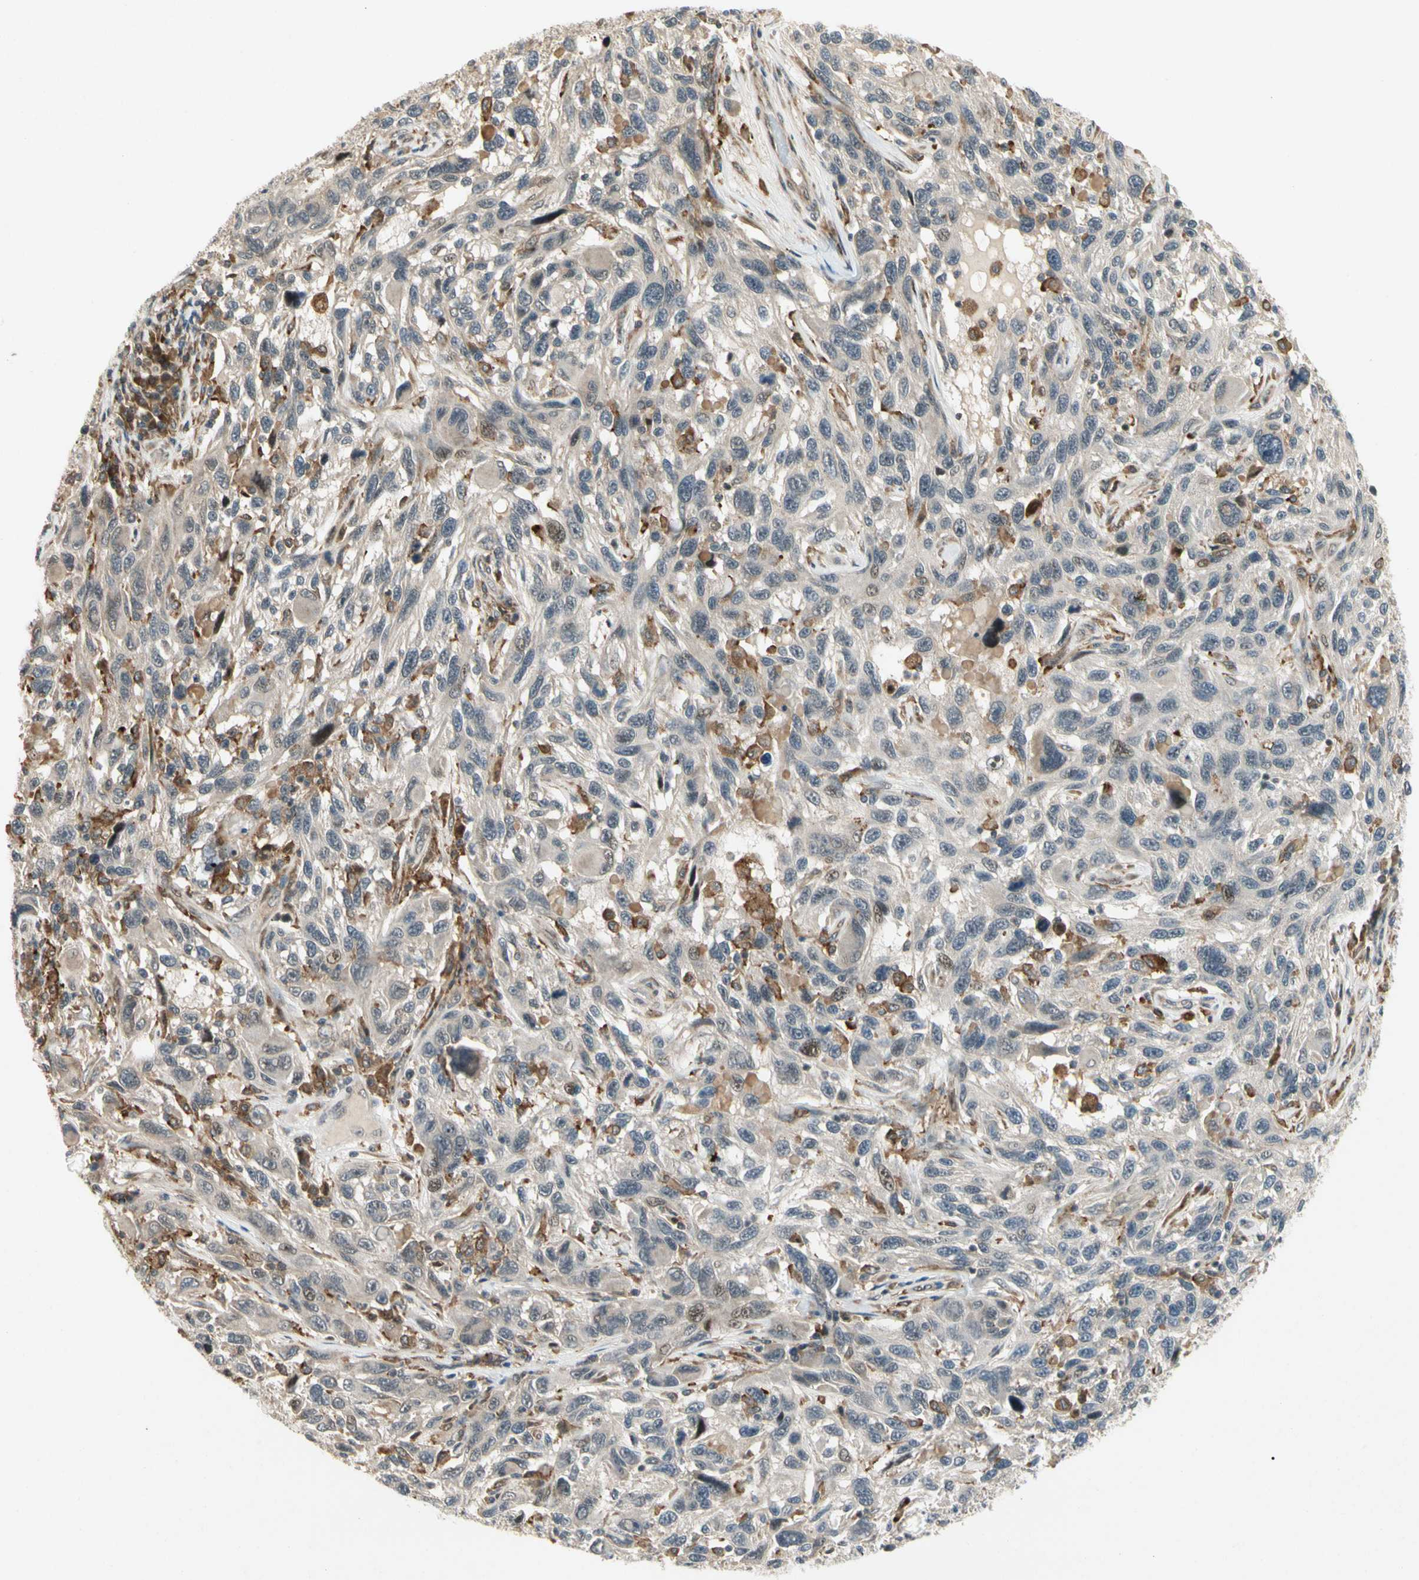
{"staining": {"intensity": "negative", "quantity": "none", "location": "none"}, "tissue": "melanoma", "cell_type": "Tumor cells", "image_type": "cancer", "snomed": [{"axis": "morphology", "description": "Malignant melanoma, NOS"}, {"axis": "topography", "description": "Skin"}], "caption": "Tumor cells show no significant positivity in malignant melanoma.", "gene": "FNDC3B", "patient": {"sex": "male", "age": 53}}